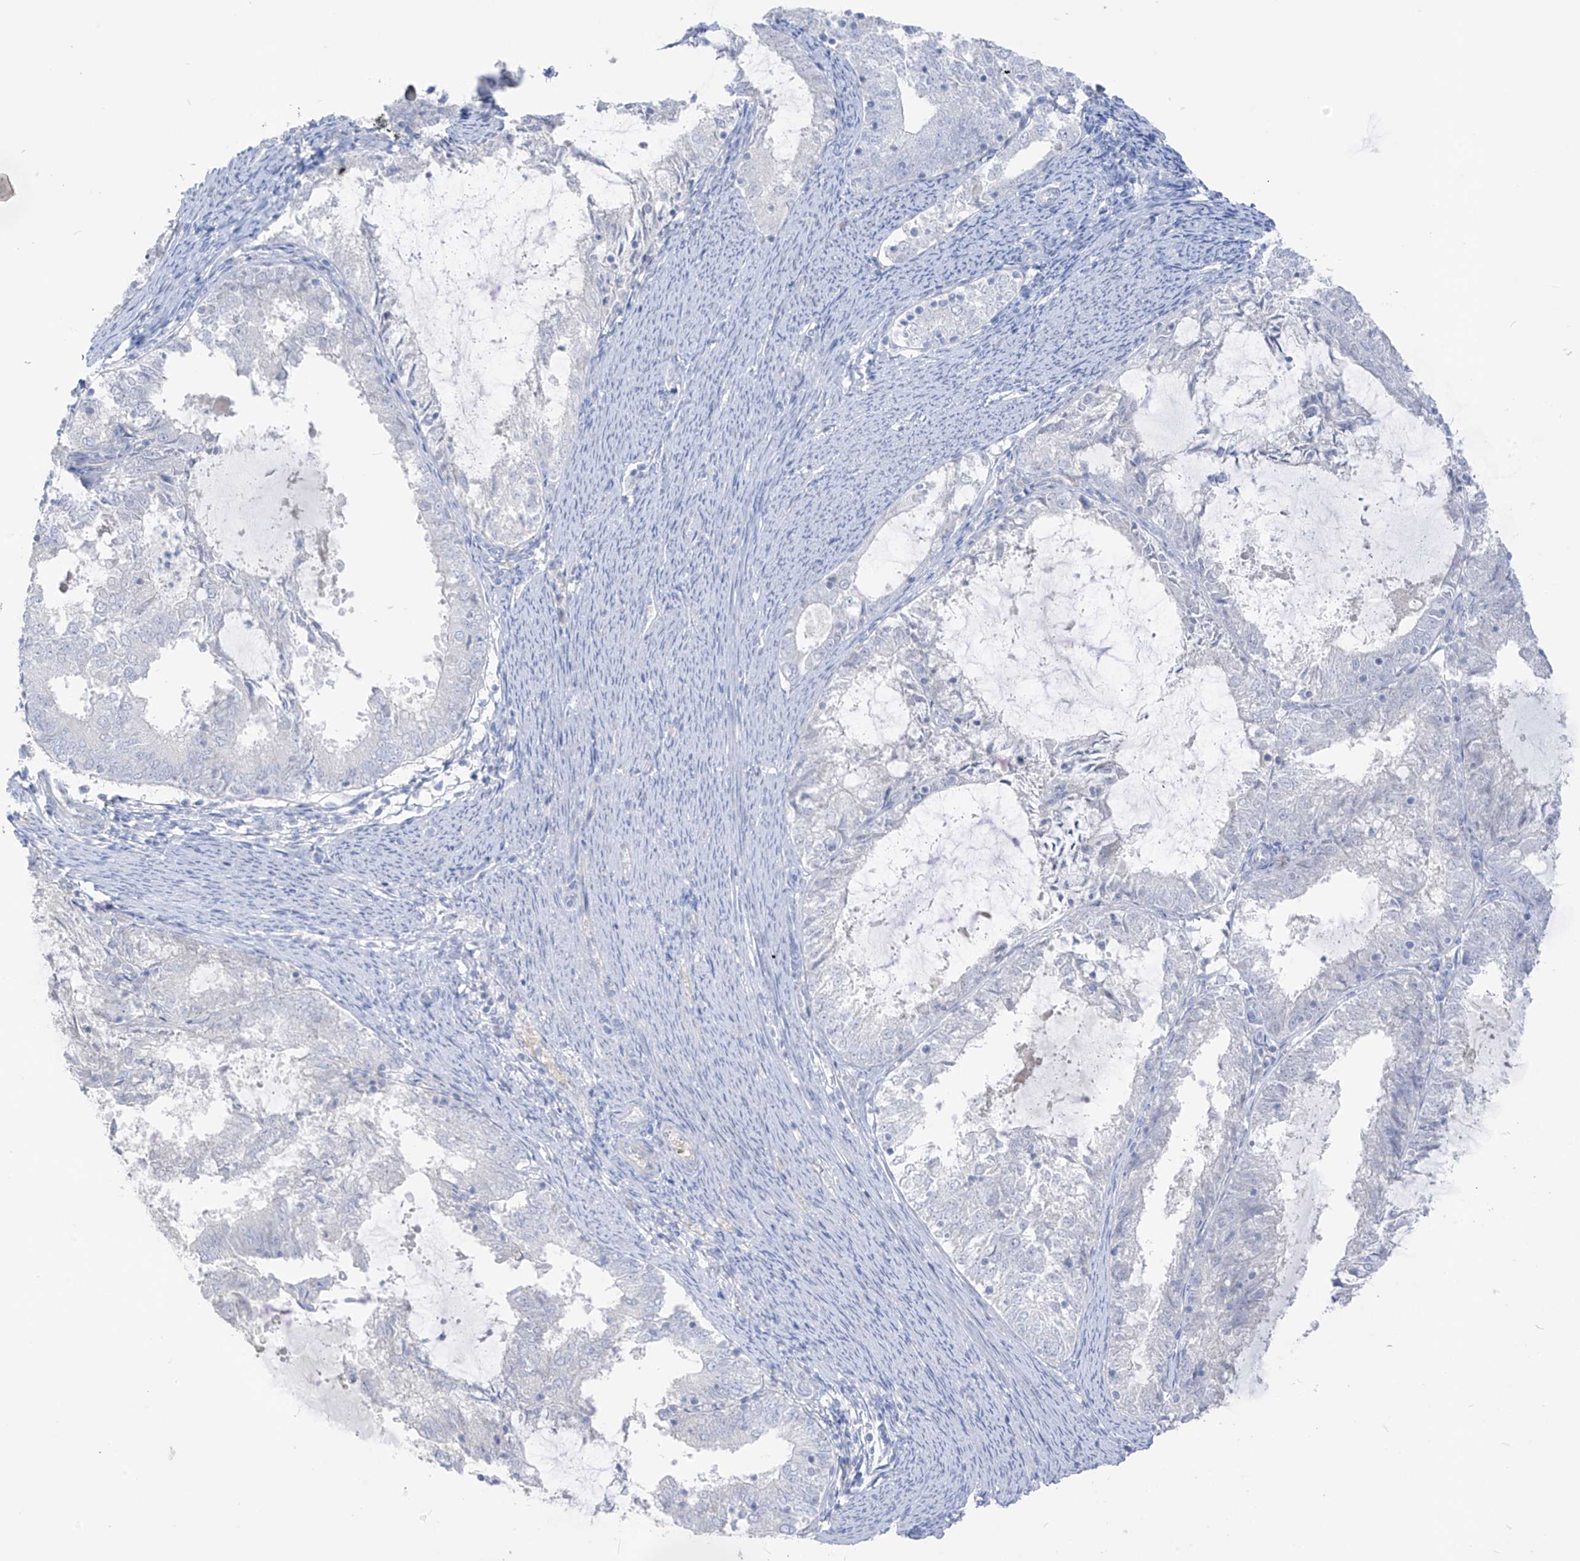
{"staining": {"intensity": "negative", "quantity": "none", "location": "none"}, "tissue": "endometrial cancer", "cell_type": "Tumor cells", "image_type": "cancer", "snomed": [{"axis": "morphology", "description": "Adenocarcinoma, NOS"}, {"axis": "topography", "description": "Endometrium"}], "caption": "Tumor cells show no significant expression in endometrial adenocarcinoma.", "gene": "ASPRV1", "patient": {"sex": "female", "age": 57}}